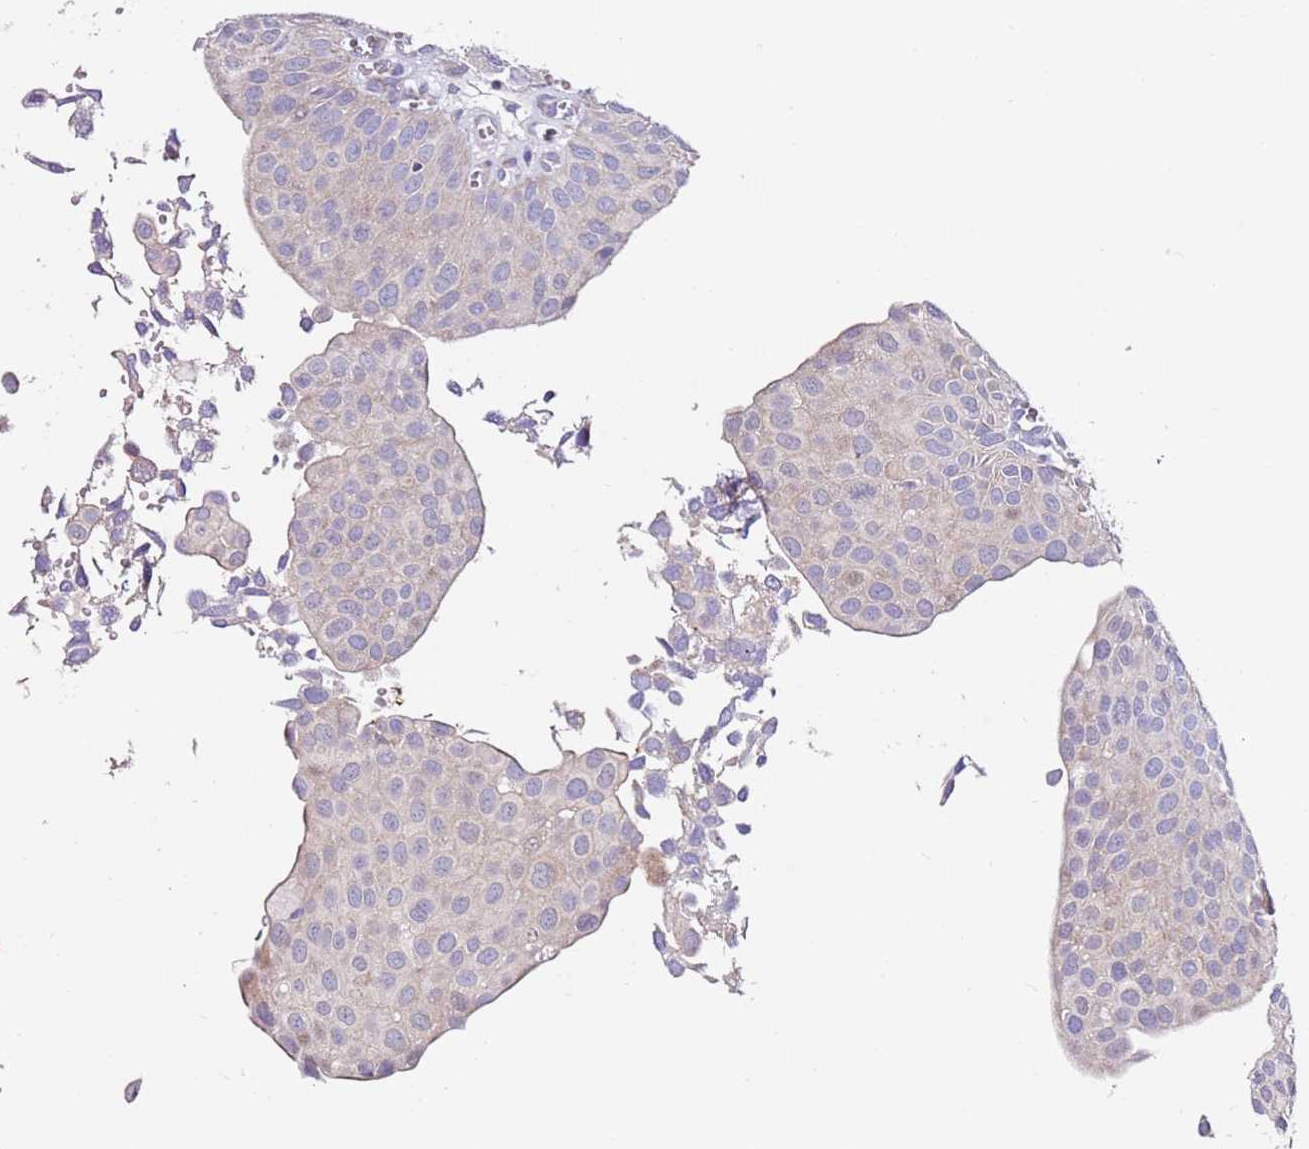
{"staining": {"intensity": "weak", "quantity": "<25%", "location": "cytoplasmic/membranous"}, "tissue": "urothelial cancer", "cell_type": "Tumor cells", "image_type": "cancer", "snomed": [{"axis": "morphology", "description": "Urothelial carcinoma, Low grade"}, {"axis": "topography", "description": "Urinary bladder"}], "caption": "Urothelial carcinoma (low-grade) stained for a protein using IHC demonstrates no staining tumor cells.", "gene": "CNOT9", "patient": {"sex": "male", "age": 88}}